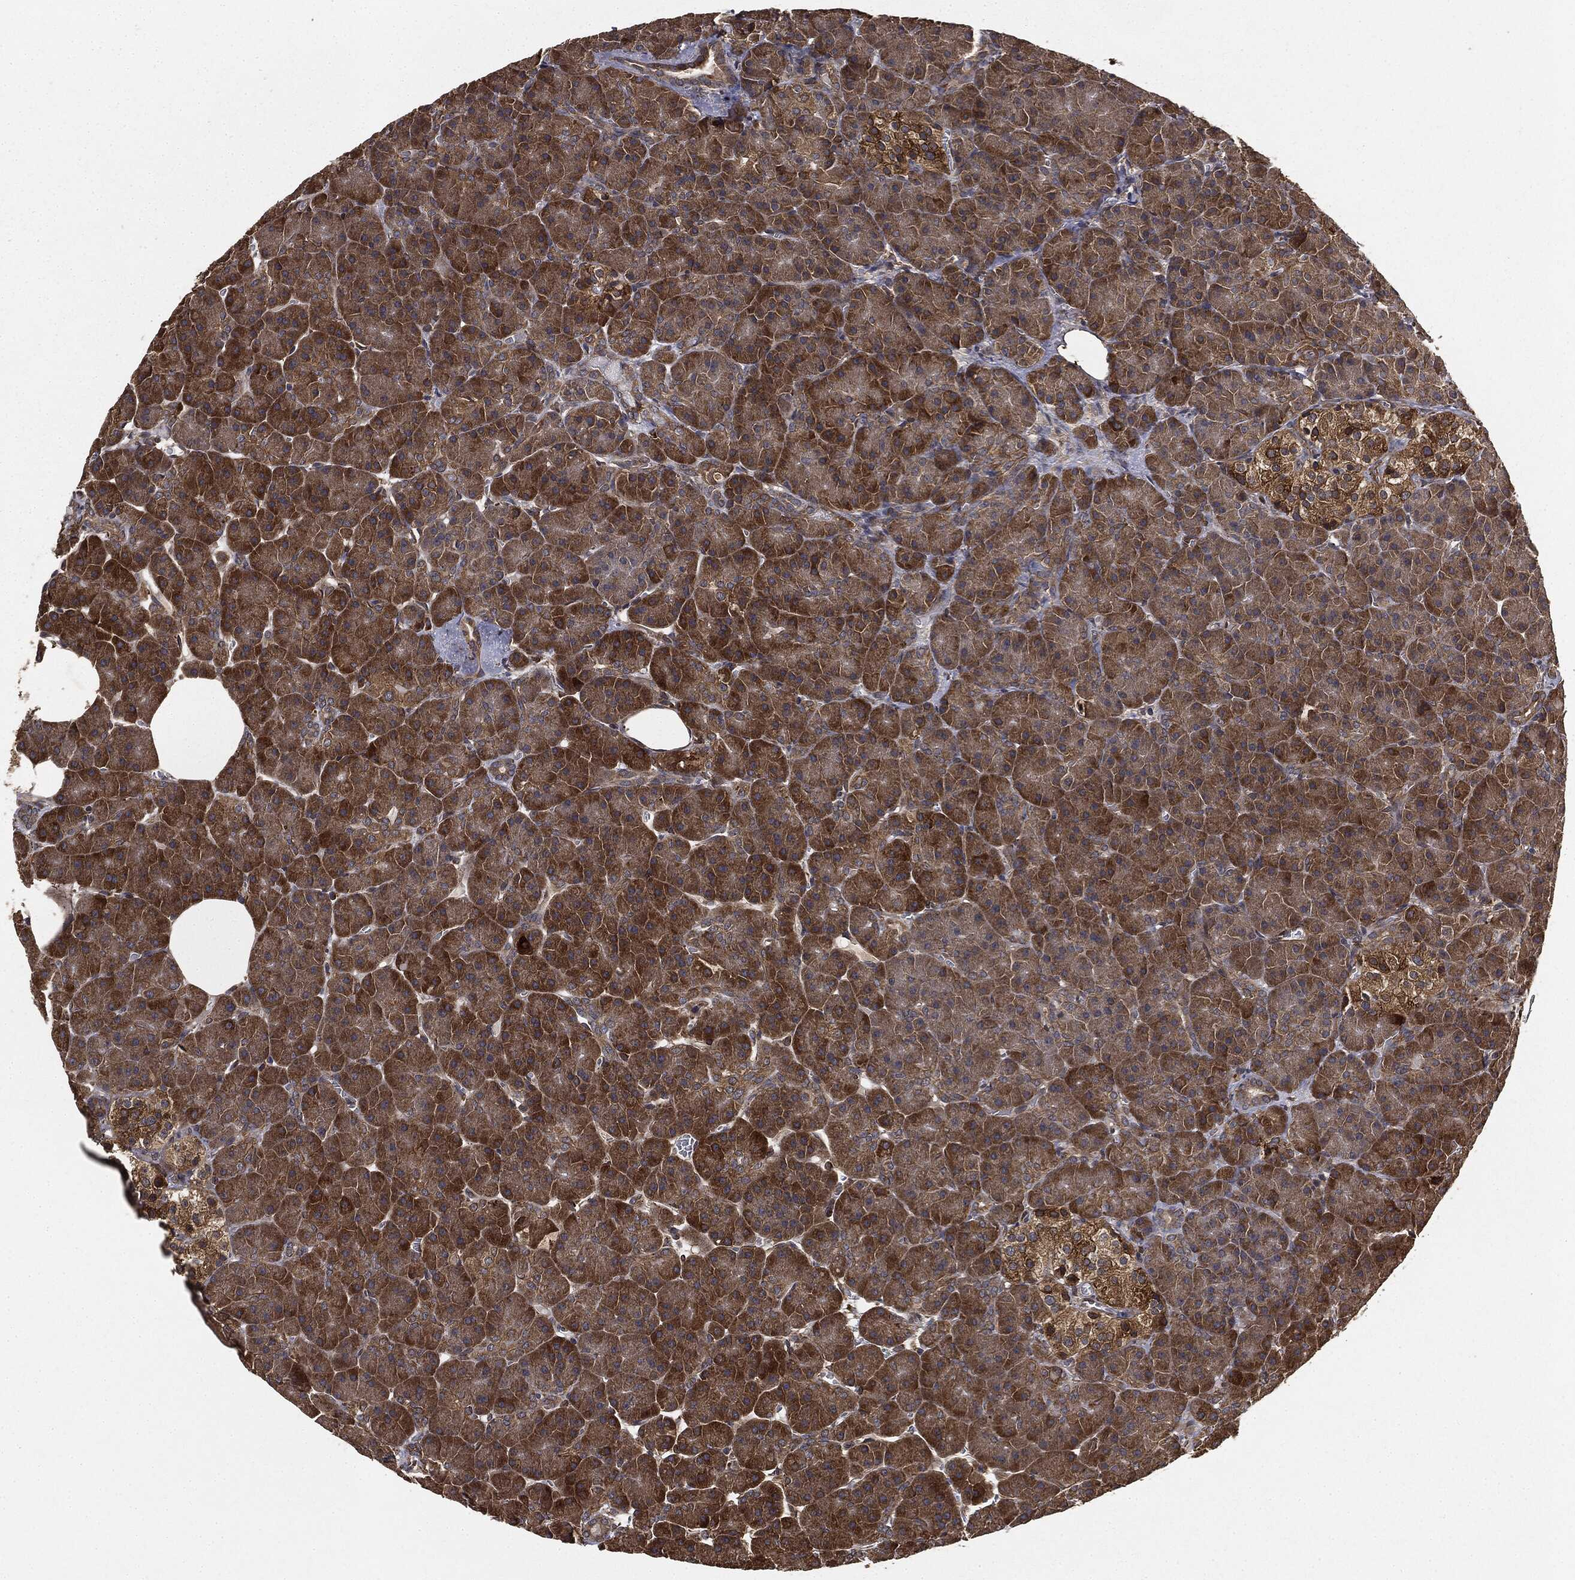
{"staining": {"intensity": "strong", "quantity": ">75%", "location": "cytoplasmic/membranous"}, "tissue": "pancreas", "cell_type": "Exocrine glandular cells", "image_type": "normal", "snomed": [{"axis": "morphology", "description": "Normal tissue, NOS"}, {"axis": "topography", "description": "Pancreas"}], "caption": "The histopathology image displays staining of unremarkable pancreas, revealing strong cytoplasmic/membranous protein expression (brown color) within exocrine glandular cells.", "gene": "MIER2", "patient": {"sex": "male", "age": 61}}